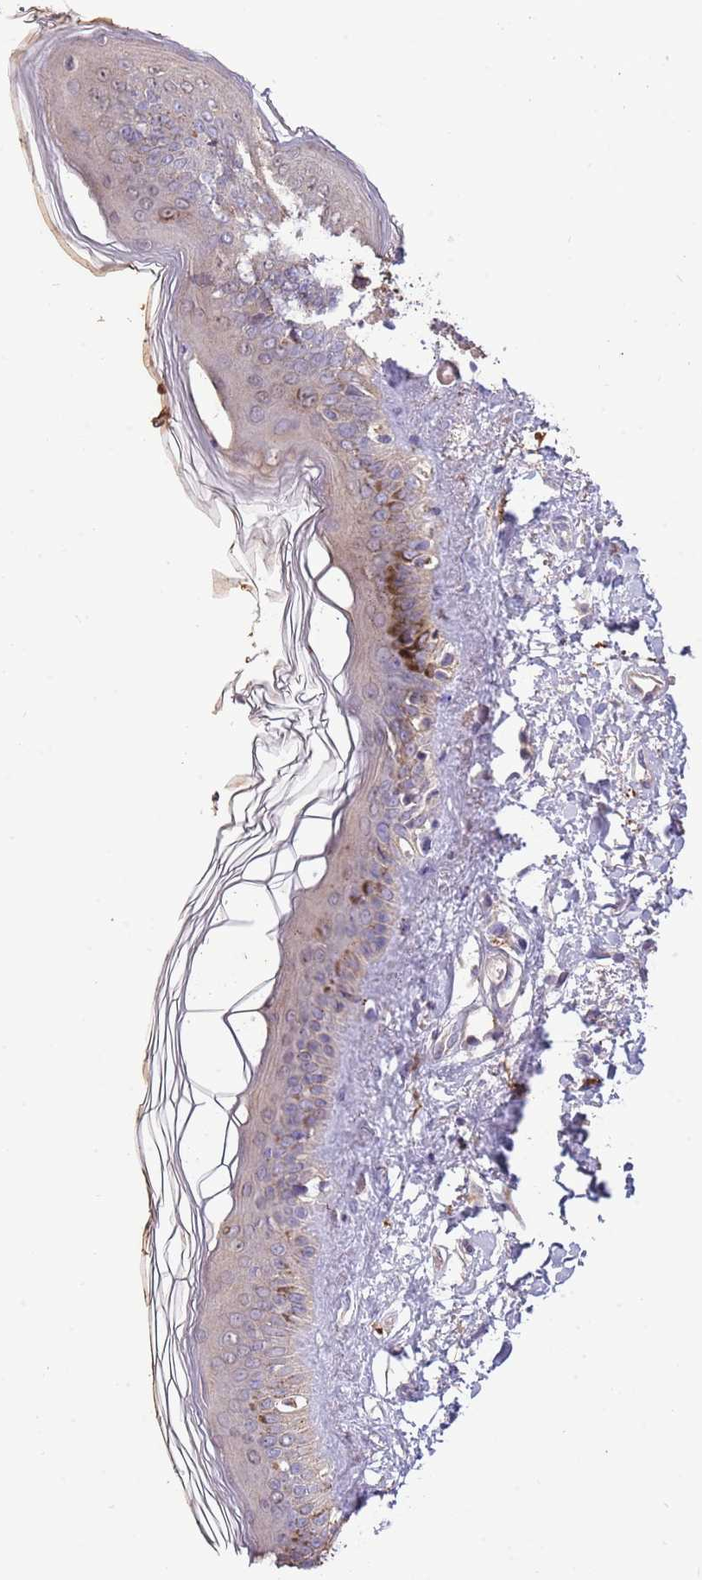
{"staining": {"intensity": "weak", "quantity": ">75%", "location": "cytoplasmic/membranous"}, "tissue": "skin", "cell_type": "Fibroblasts", "image_type": "normal", "snomed": [{"axis": "morphology", "description": "Normal tissue, NOS"}, {"axis": "topography", "description": "Skin"}], "caption": "Protein analysis of unremarkable skin demonstrates weak cytoplasmic/membranous expression in about >75% of fibroblasts. The staining is performed using DAB (3,3'-diaminobenzidine) brown chromogen to label protein expression. The nuclei are counter-stained blue using hematoxylin.", "gene": "P2RY13", "patient": {"sex": "female", "age": 58}}